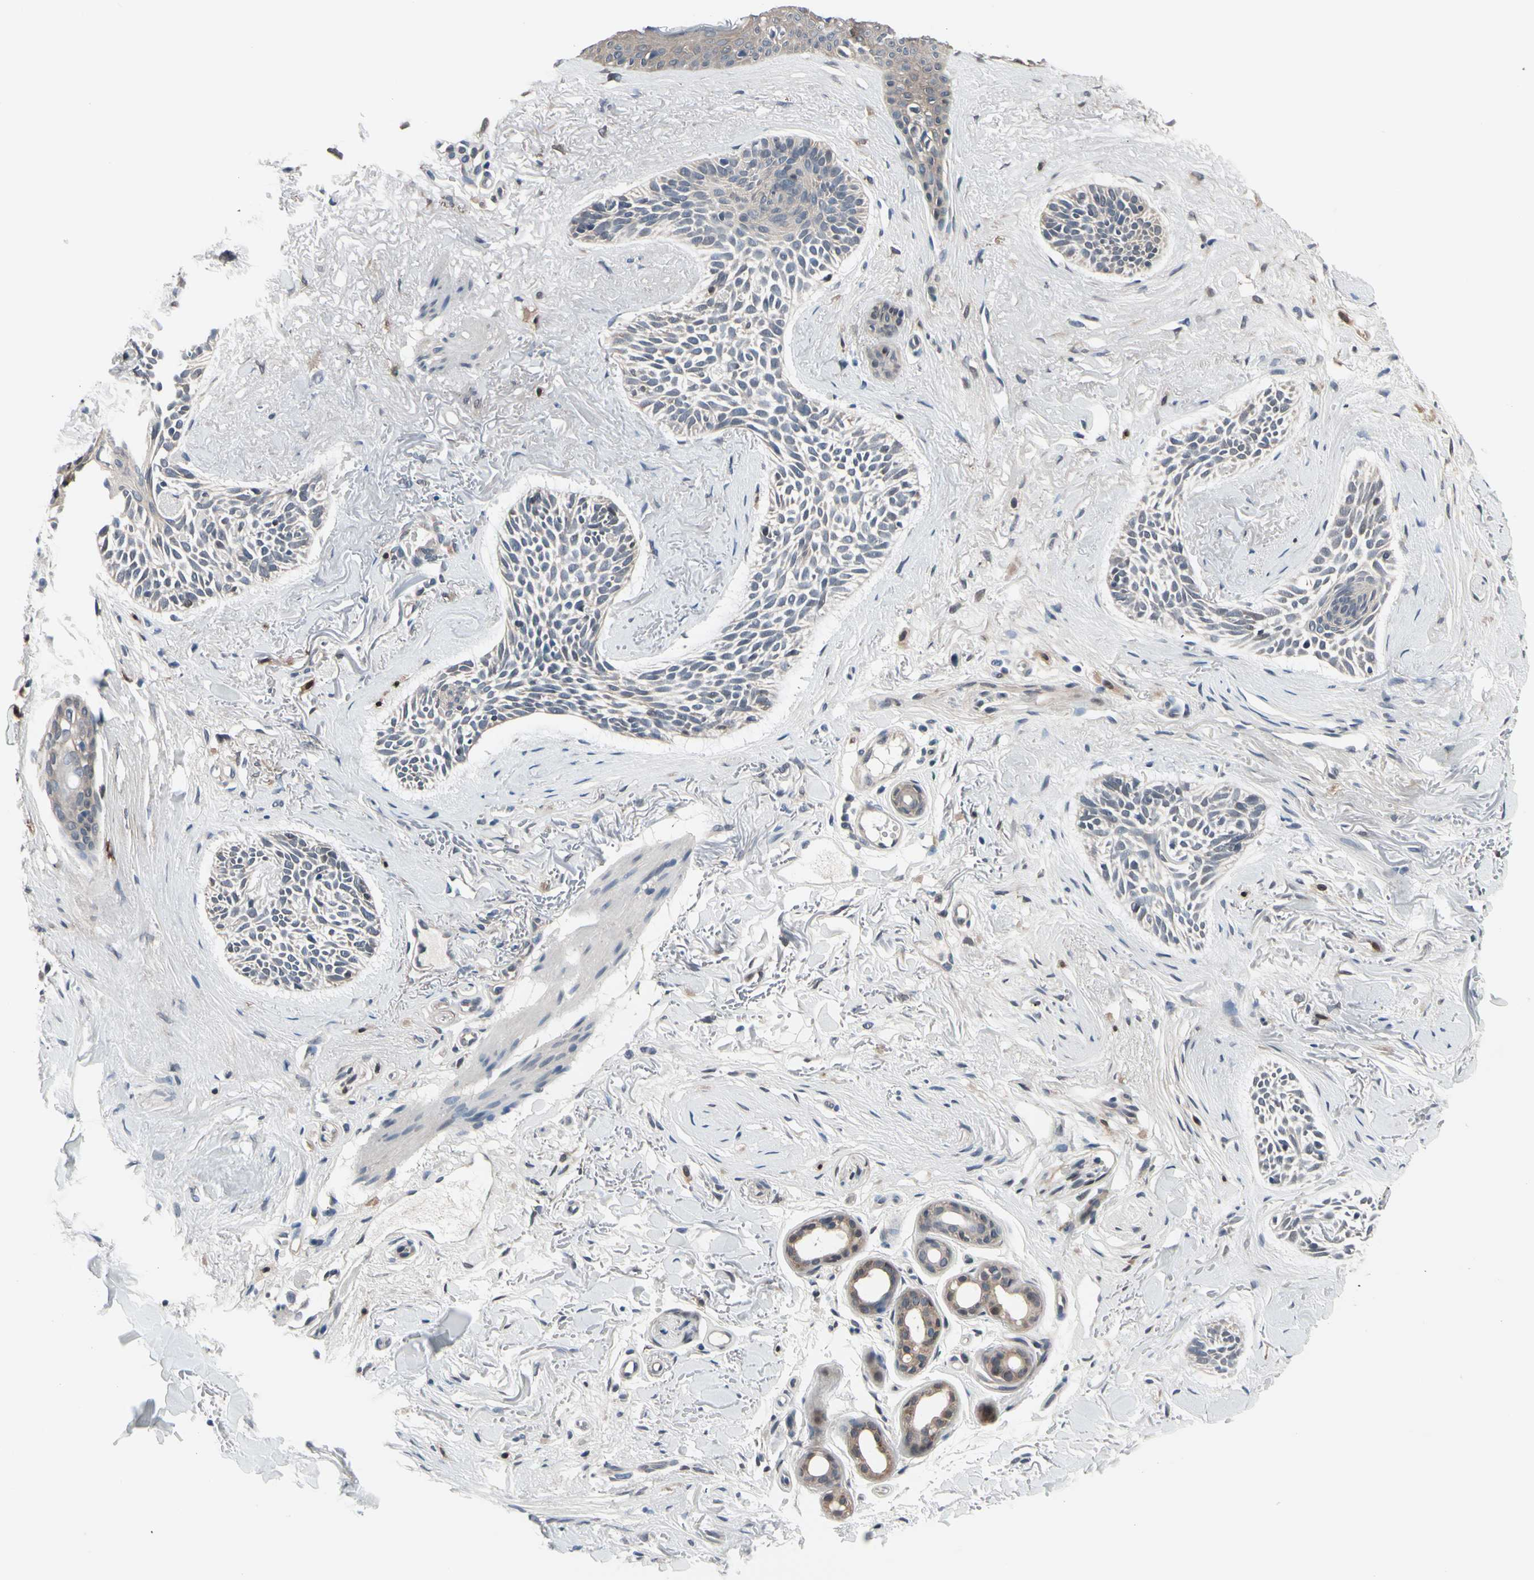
{"staining": {"intensity": "weak", "quantity": "25%-75%", "location": "nuclear"}, "tissue": "skin cancer", "cell_type": "Tumor cells", "image_type": "cancer", "snomed": [{"axis": "morphology", "description": "Normal tissue, NOS"}, {"axis": "morphology", "description": "Basal cell carcinoma"}, {"axis": "topography", "description": "Skin"}], "caption": "High-magnification brightfield microscopy of skin basal cell carcinoma stained with DAB (3,3'-diaminobenzidine) (brown) and counterstained with hematoxylin (blue). tumor cells exhibit weak nuclear staining is present in about25%-75% of cells. Ihc stains the protein of interest in brown and the nuclei are stained blue.", "gene": "PRDX6", "patient": {"sex": "female", "age": 84}}